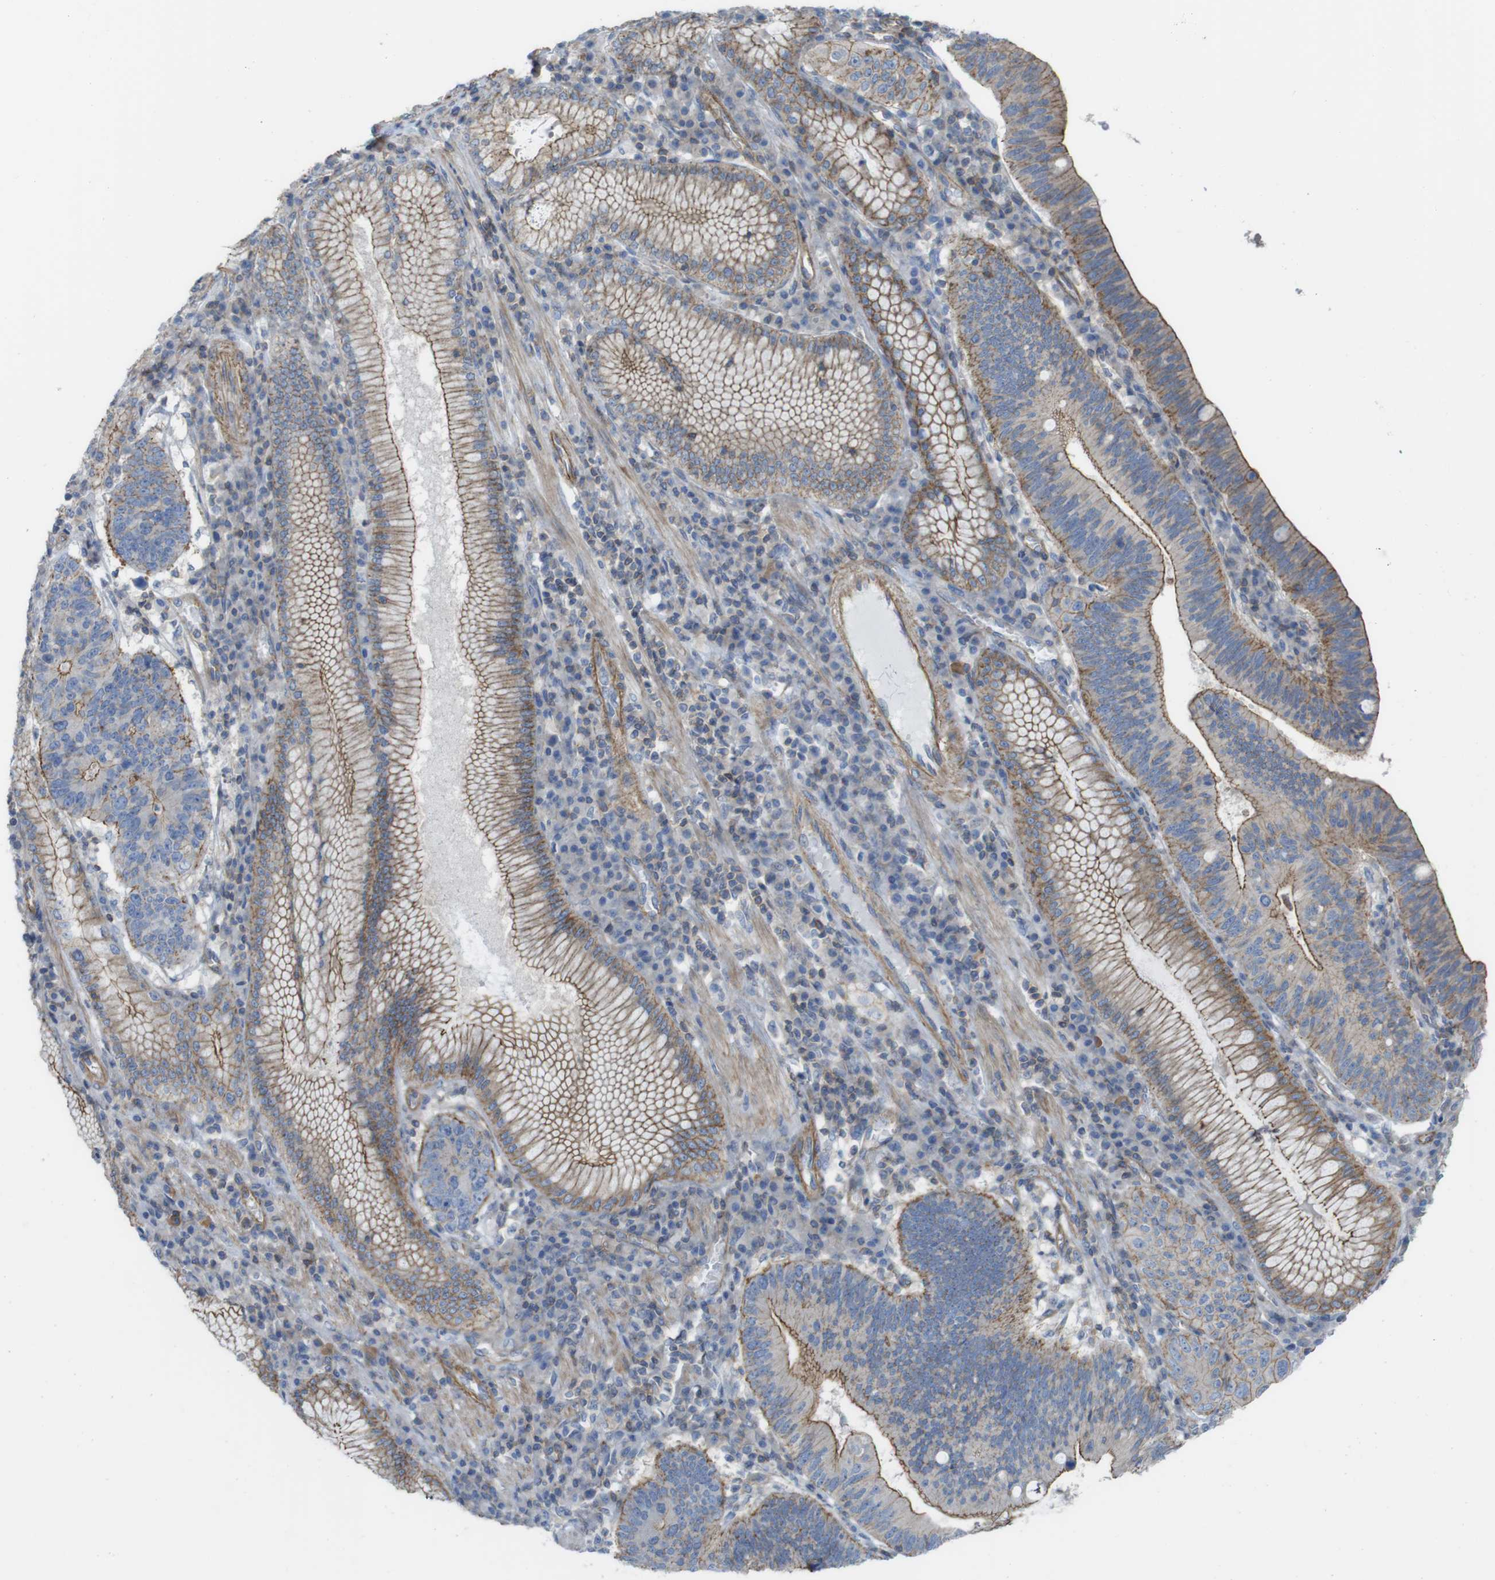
{"staining": {"intensity": "moderate", "quantity": "25%-75%", "location": "cytoplasmic/membranous"}, "tissue": "stomach cancer", "cell_type": "Tumor cells", "image_type": "cancer", "snomed": [{"axis": "morphology", "description": "Adenocarcinoma, NOS"}, {"axis": "topography", "description": "Stomach"}], "caption": "A brown stain shows moderate cytoplasmic/membranous staining of a protein in stomach cancer tumor cells. (IHC, brightfield microscopy, high magnification).", "gene": "PREX2", "patient": {"sex": "male", "age": 59}}